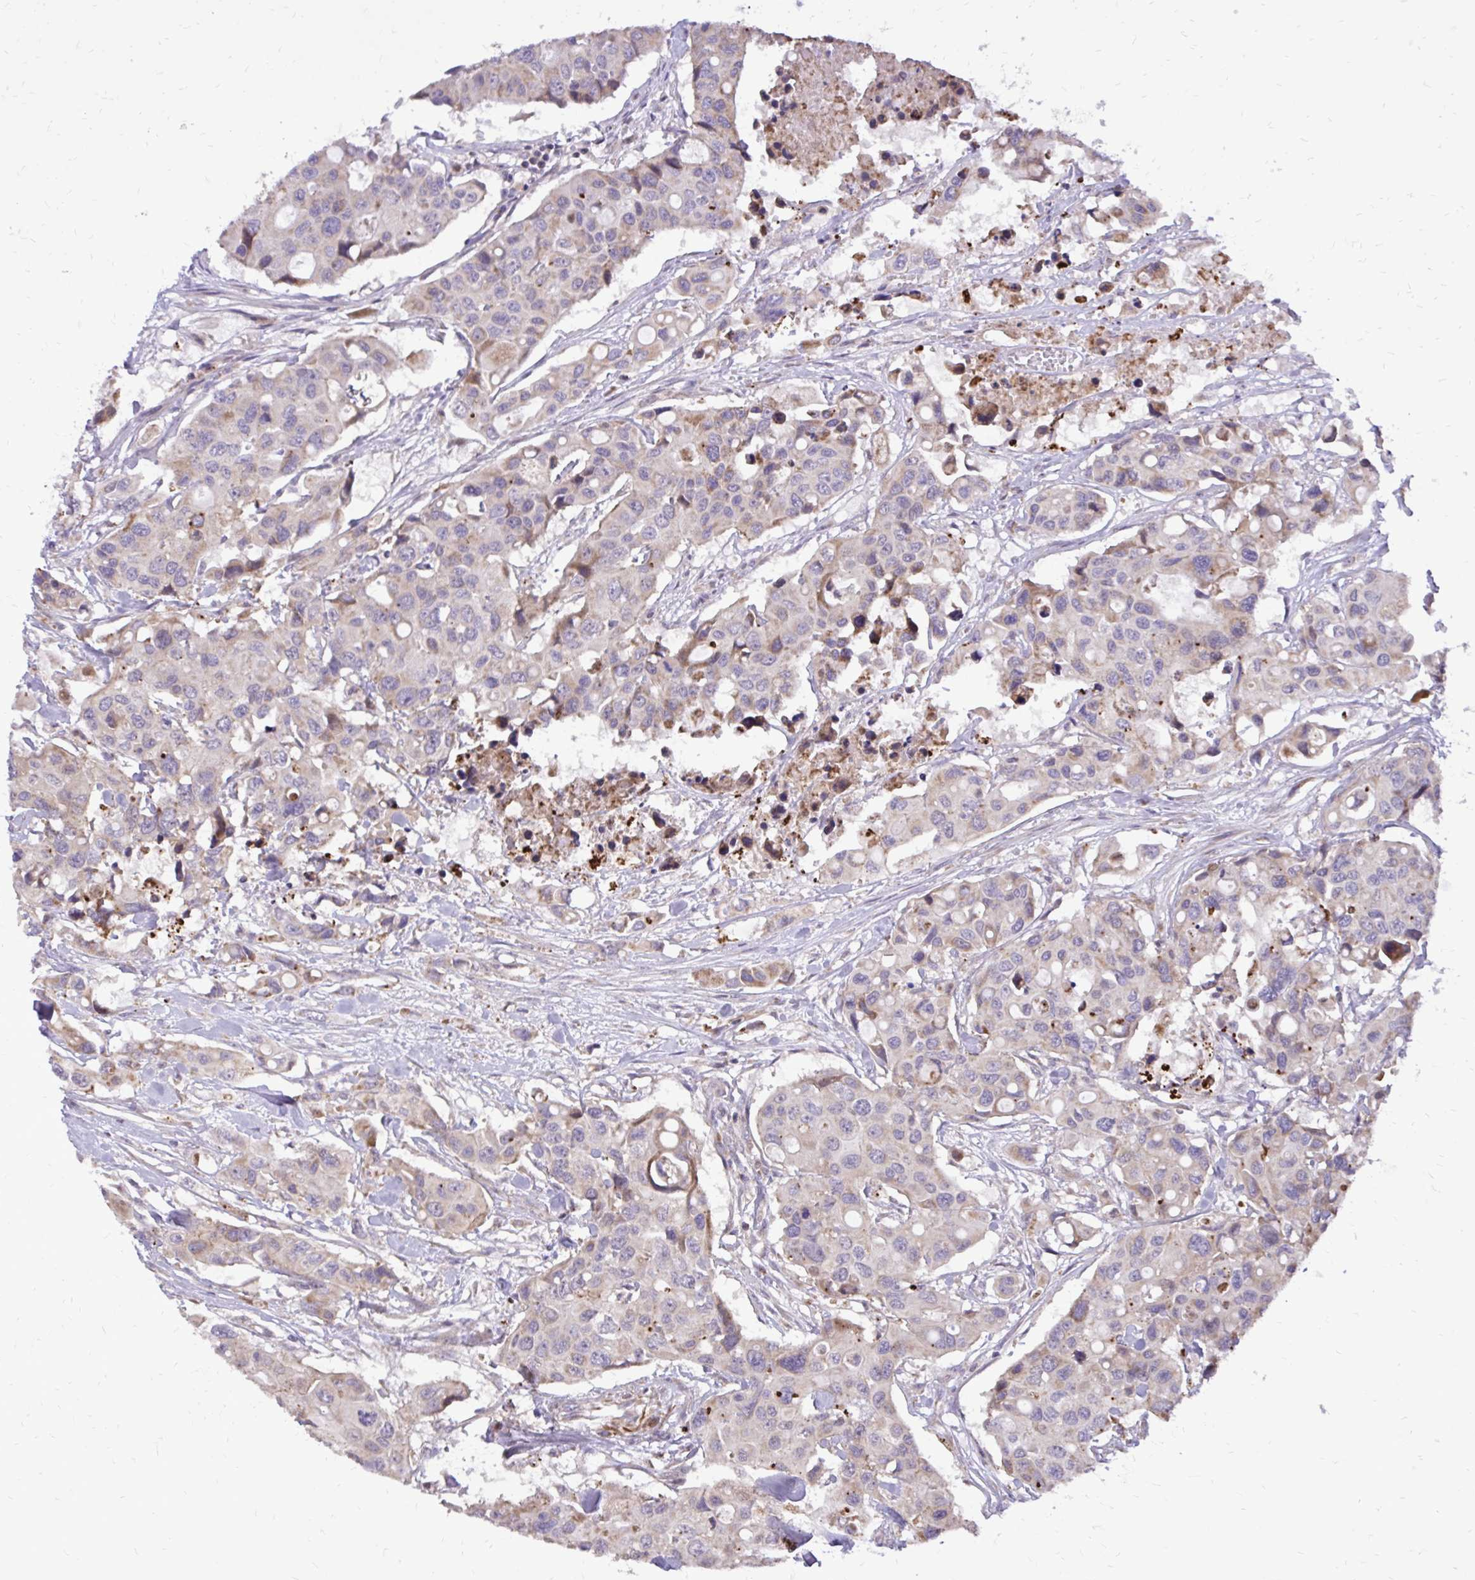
{"staining": {"intensity": "weak", "quantity": "<25%", "location": "cytoplasmic/membranous"}, "tissue": "colorectal cancer", "cell_type": "Tumor cells", "image_type": "cancer", "snomed": [{"axis": "morphology", "description": "Adenocarcinoma, NOS"}, {"axis": "topography", "description": "Colon"}], "caption": "Colorectal adenocarcinoma was stained to show a protein in brown. There is no significant positivity in tumor cells. (Brightfield microscopy of DAB immunohistochemistry (IHC) at high magnification).", "gene": "ABCC3", "patient": {"sex": "male", "age": 77}}